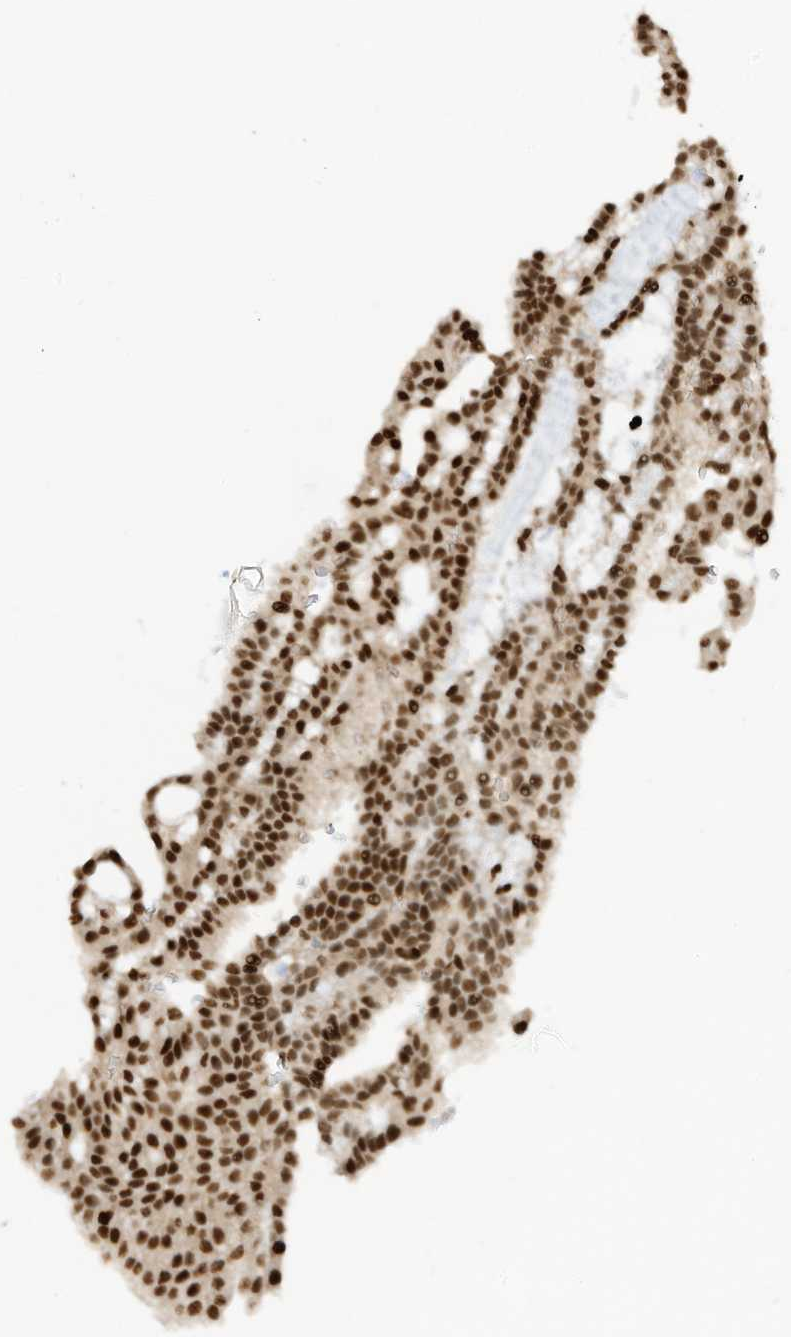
{"staining": {"intensity": "strong", "quantity": ">75%", "location": "nuclear"}, "tissue": "renal cancer", "cell_type": "Tumor cells", "image_type": "cancer", "snomed": [{"axis": "morphology", "description": "Adenocarcinoma, NOS"}, {"axis": "topography", "description": "Kidney"}], "caption": "Renal adenocarcinoma stained for a protein (brown) displays strong nuclear positive positivity in approximately >75% of tumor cells.", "gene": "SAMD15", "patient": {"sex": "male", "age": 63}}